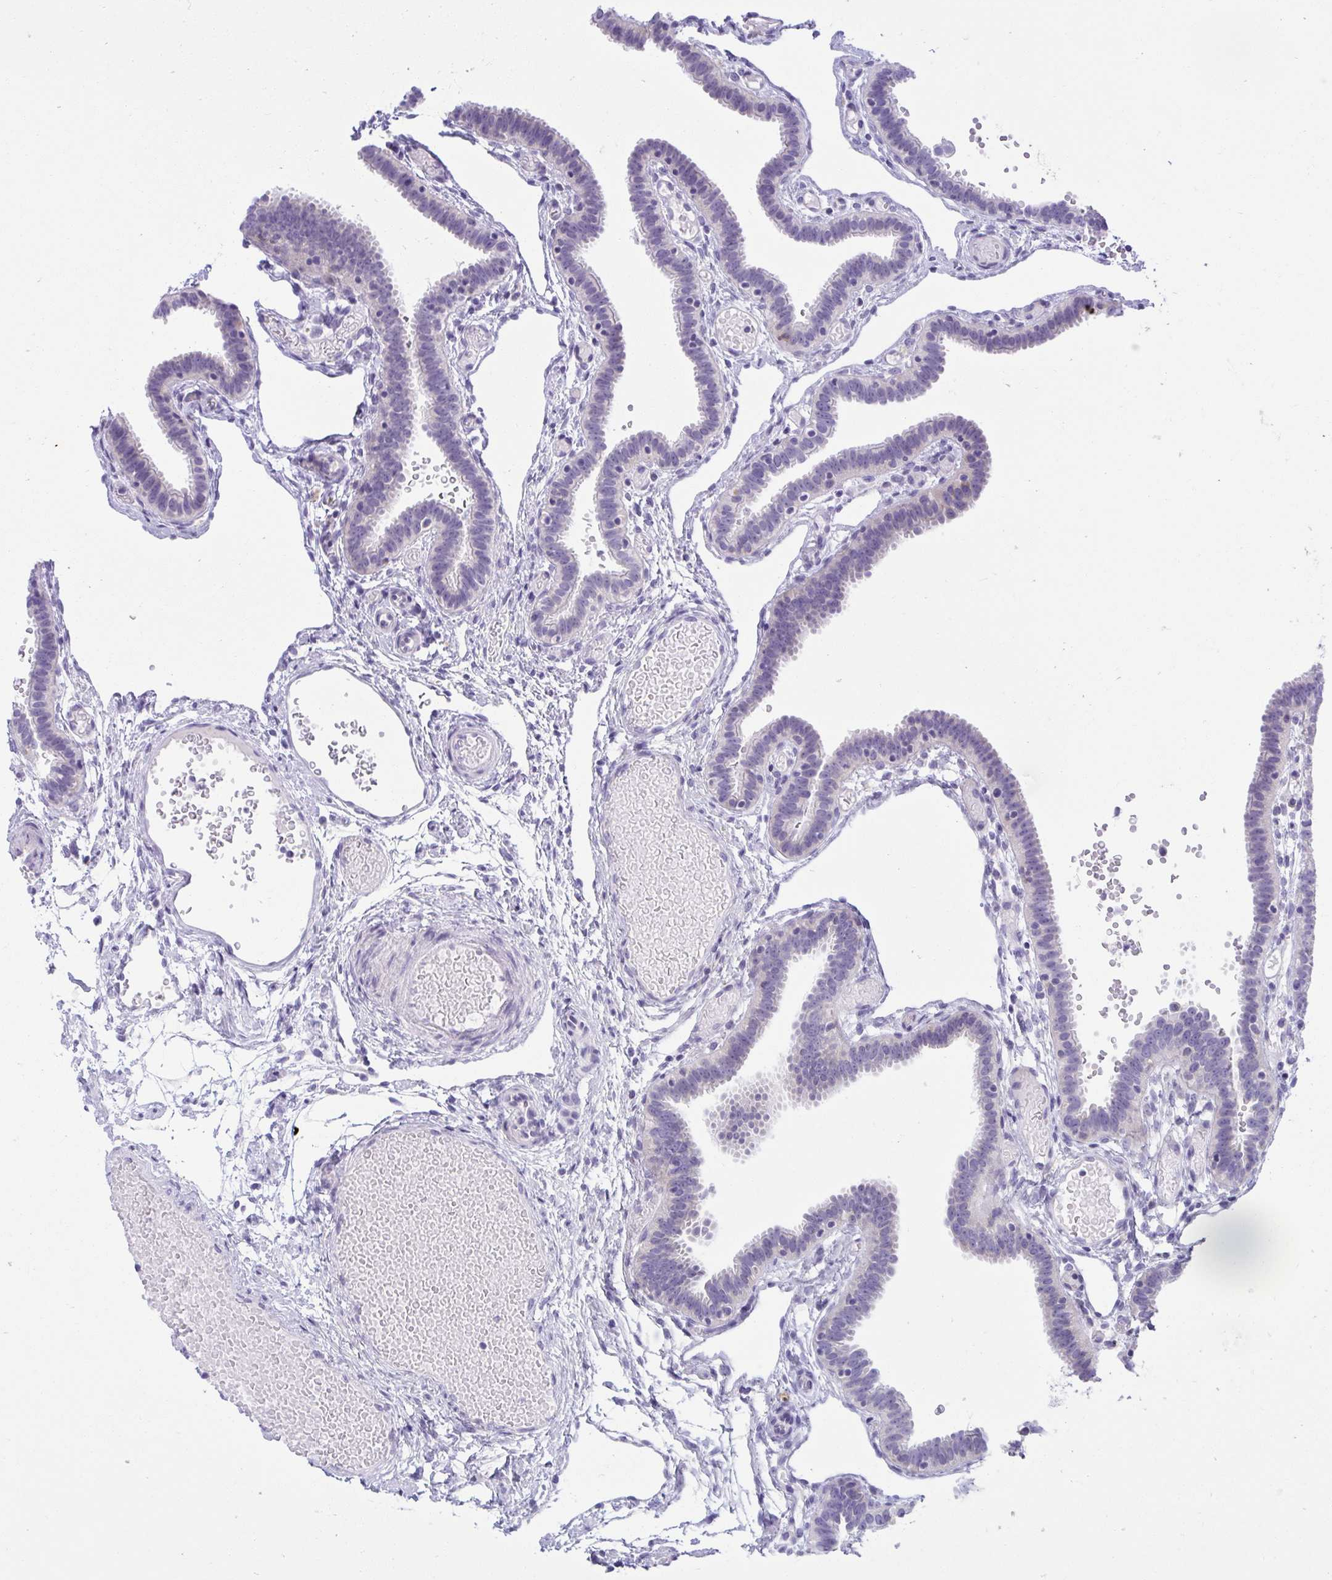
{"staining": {"intensity": "moderate", "quantity": "<25%", "location": "cytoplasmic/membranous"}, "tissue": "fallopian tube", "cell_type": "Glandular cells", "image_type": "normal", "snomed": [{"axis": "morphology", "description": "Normal tissue, NOS"}, {"axis": "topography", "description": "Fallopian tube"}], "caption": "Immunohistochemistry (IHC) photomicrograph of normal fallopian tube: human fallopian tube stained using immunohistochemistry exhibits low levels of moderate protein expression localized specifically in the cytoplasmic/membranous of glandular cells, appearing as a cytoplasmic/membranous brown color.", "gene": "FASLG", "patient": {"sex": "female", "age": 37}}